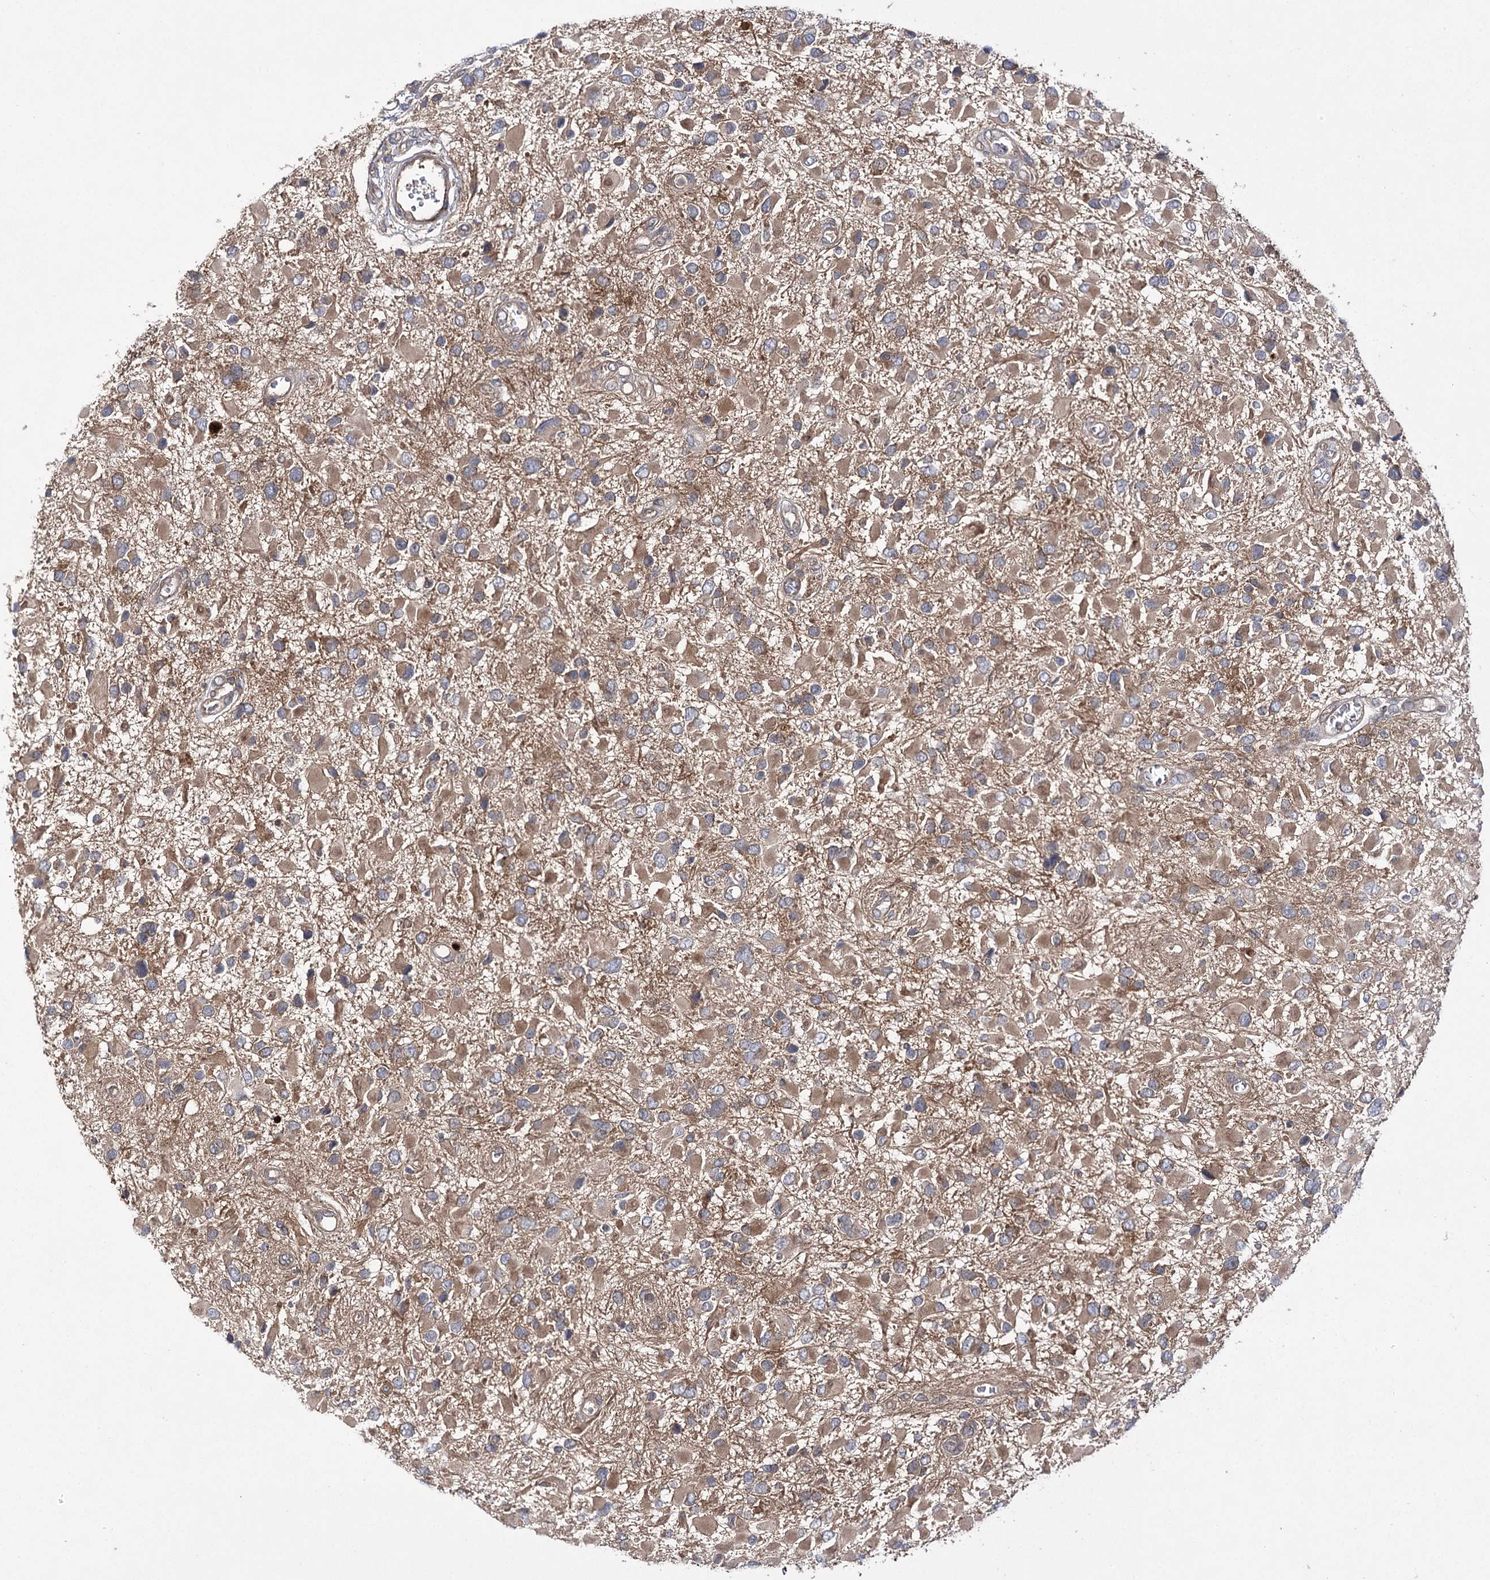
{"staining": {"intensity": "moderate", "quantity": ">75%", "location": "cytoplasmic/membranous"}, "tissue": "glioma", "cell_type": "Tumor cells", "image_type": "cancer", "snomed": [{"axis": "morphology", "description": "Glioma, malignant, High grade"}, {"axis": "topography", "description": "Brain"}], "caption": "Malignant glioma (high-grade) stained for a protein shows moderate cytoplasmic/membranous positivity in tumor cells. The staining is performed using DAB brown chromogen to label protein expression. The nuclei are counter-stained blue using hematoxylin.", "gene": "BCR", "patient": {"sex": "male", "age": 53}}